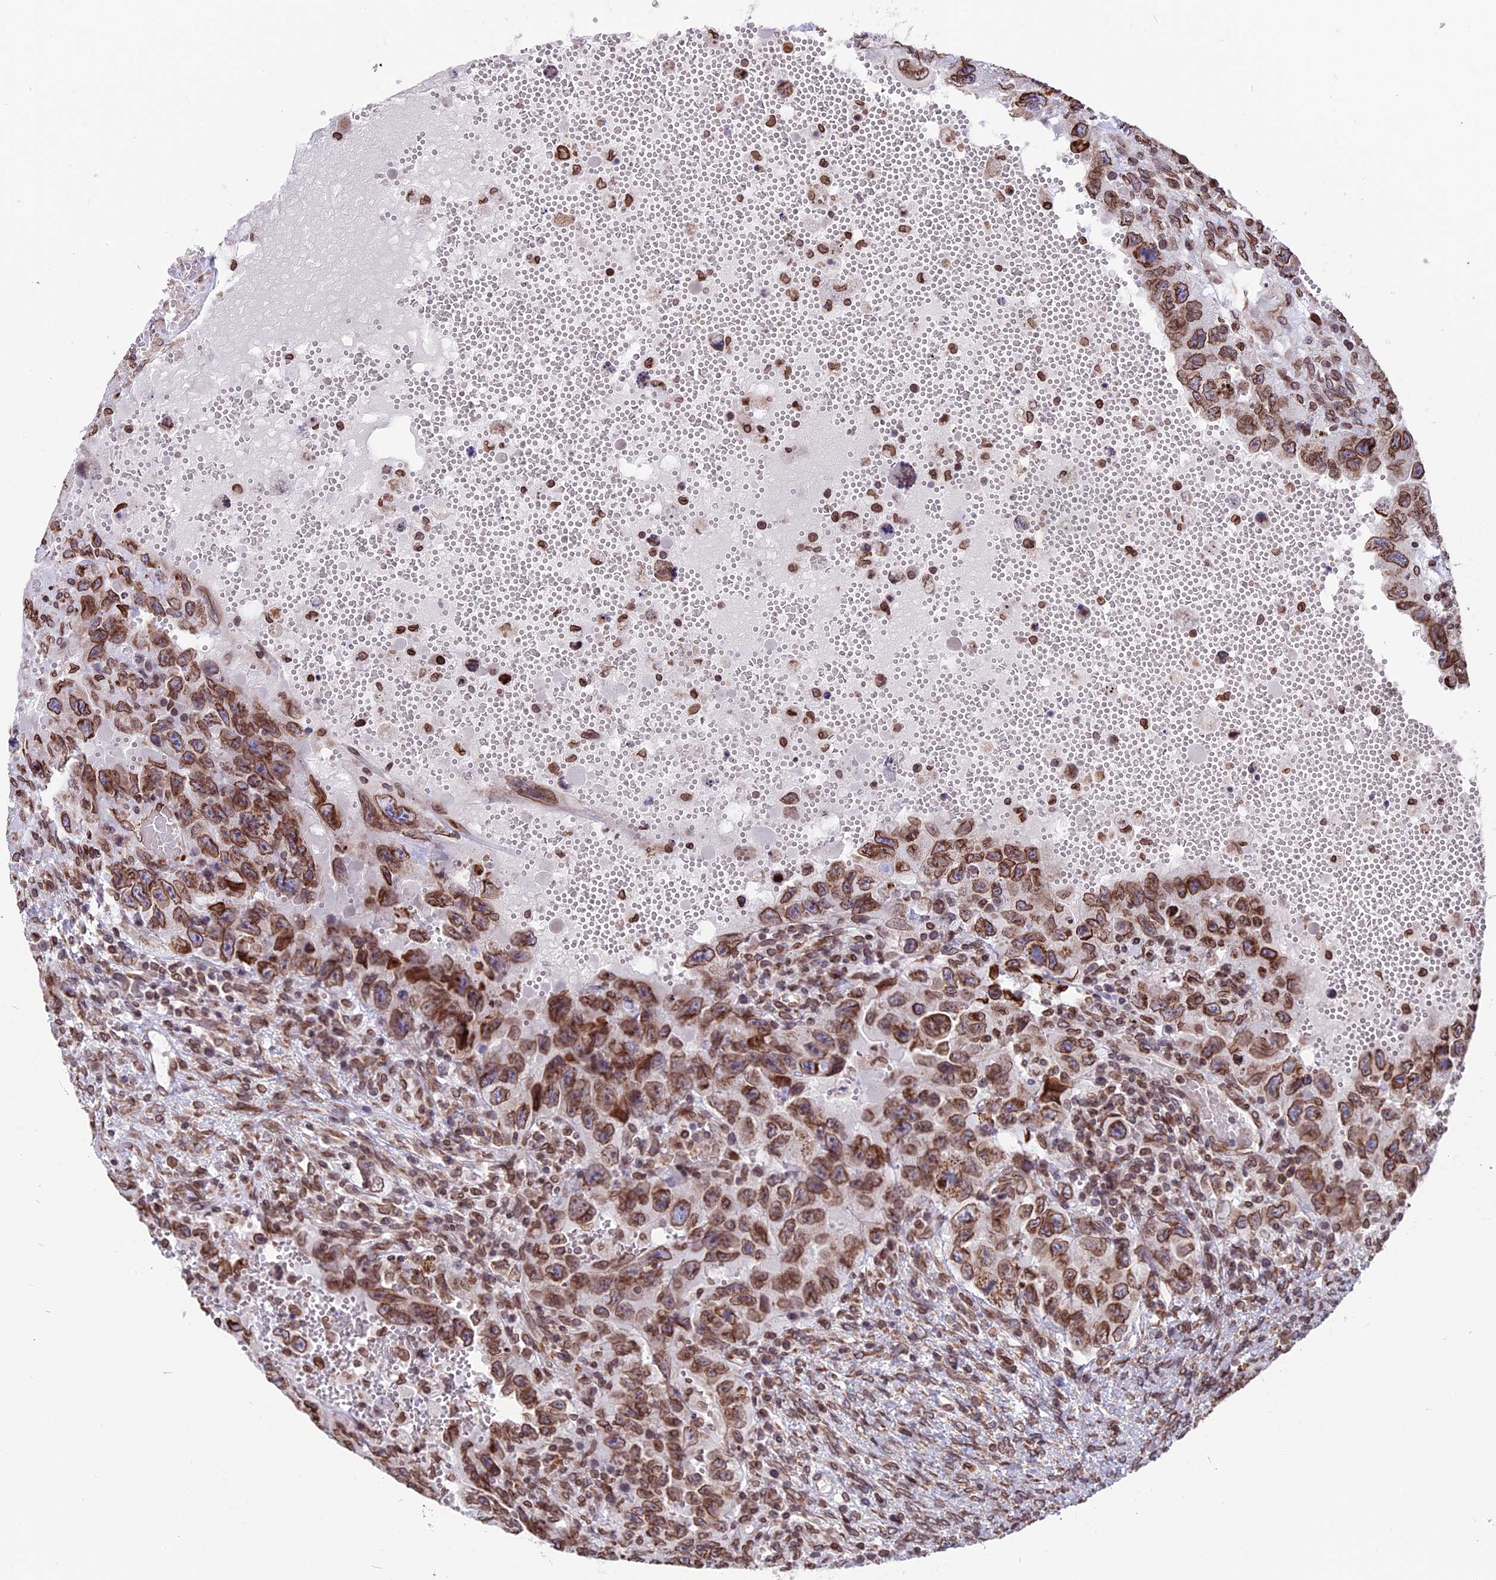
{"staining": {"intensity": "moderate", "quantity": ">75%", "location": "cytoplasmic/membranous,nuclear"}, "tissue": "testis cancer", "cell_type": "Tumor cells", "image_type": "cancer", "snomed": [{"axis": "morphology", "description": "Carcinoma, Embryonal, NOS"}, {"axis": "topography", "description": "Testis"}], "caption": "DAB (3,3'-diaminobenzidine) immunohistochemical staining of testis cancer demonstrates moderate cytoplasmic/membranous and nuclear protein expression in approximately >75% of tumor cells.", "gene": "PTCHD4", "patient": {"sex": "male", "age": 26}}